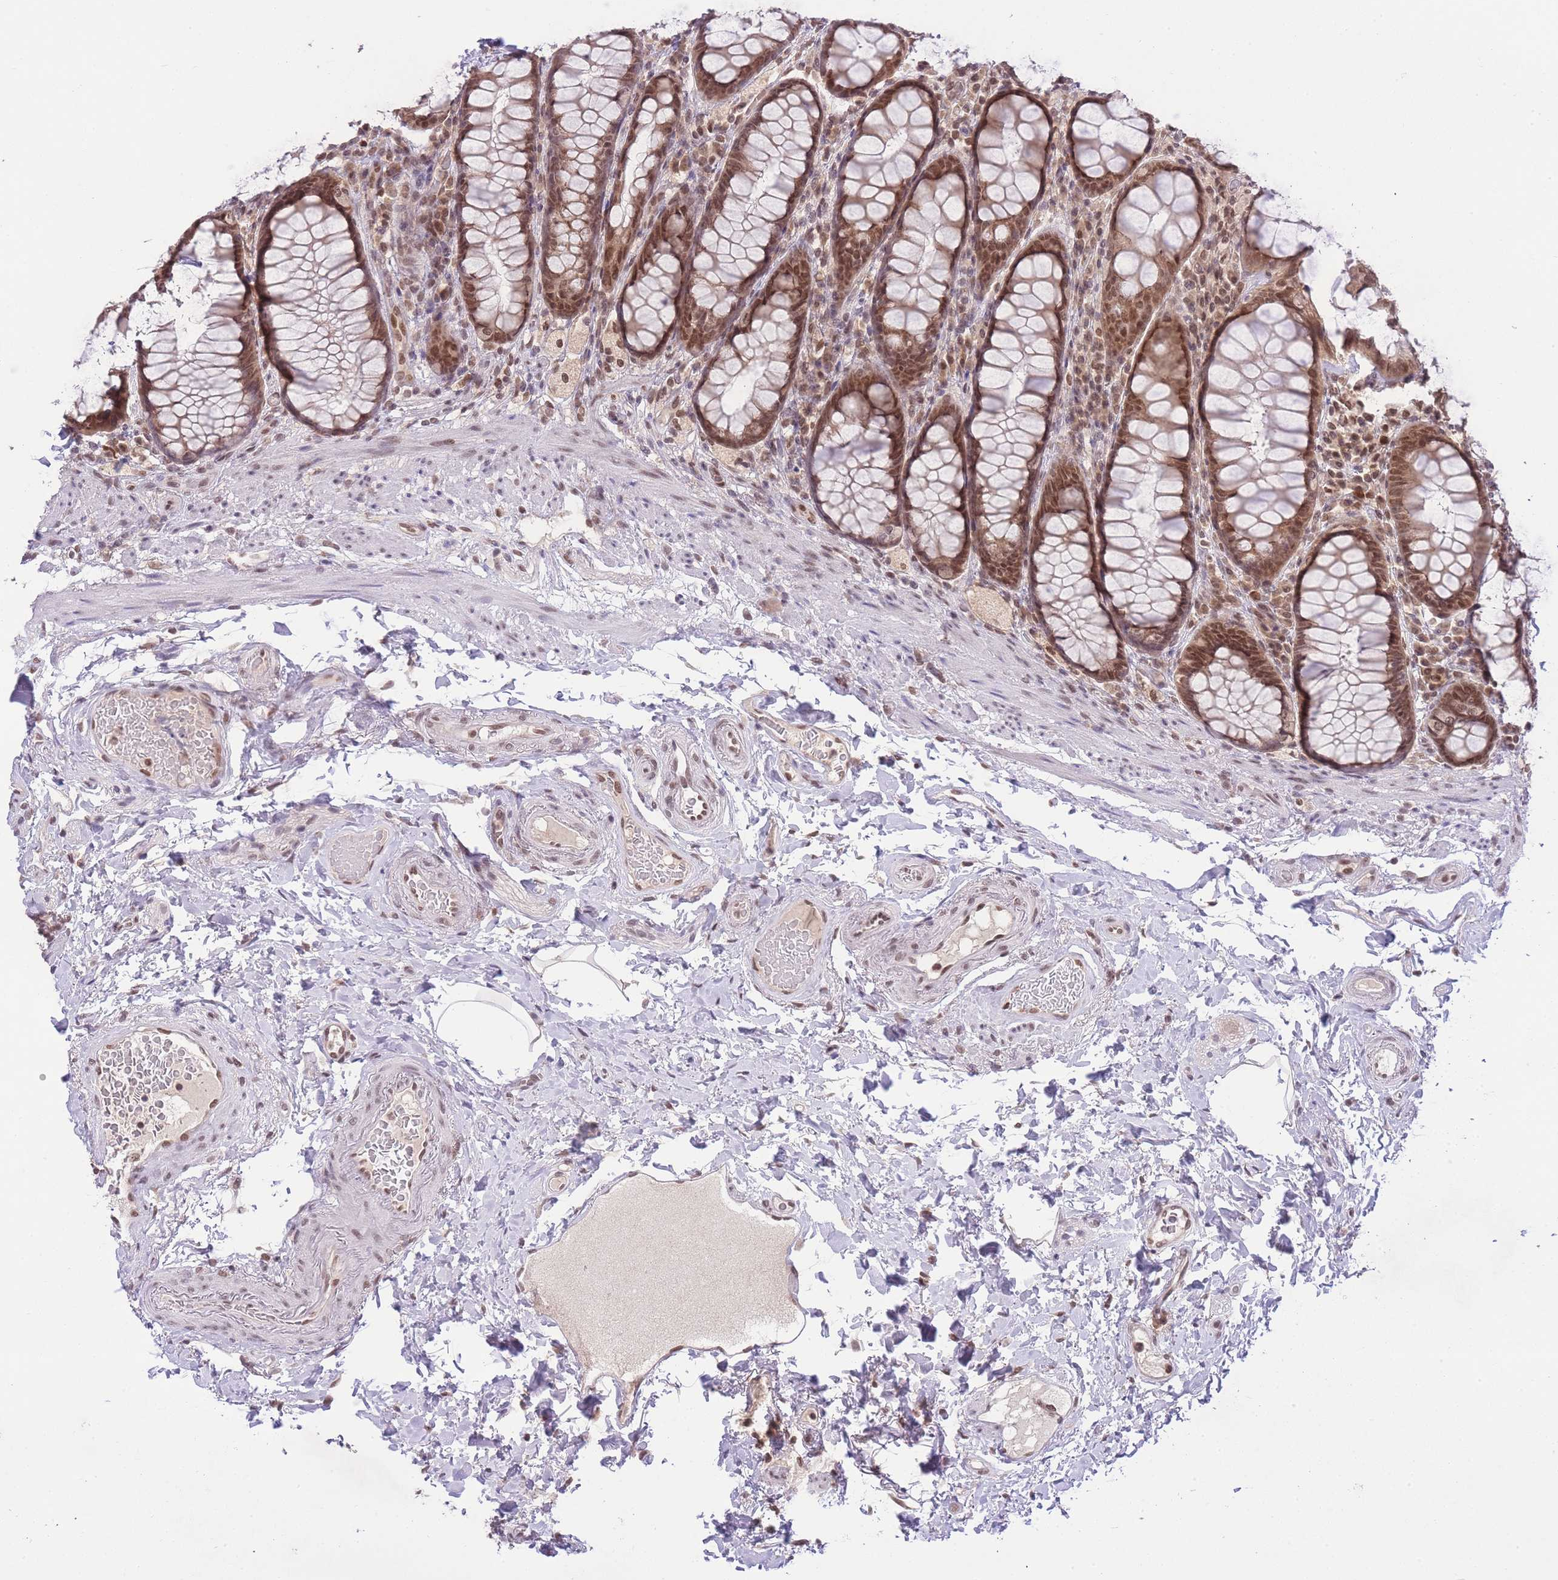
{"staining": {"intensity": "moderate", "quantity": ">75%", "location": "cytoplasmic/membranous,nuclear"}, "tissue": "rectum", "cell_type": "Glandular cells", "image_type": "normal", "snomed": [{"axis": "morphology", "description": "Normal tissue, NOS"}, {"axis": "topography", "description": "Rectum"}], "caption": "Glandular cells demonstrate medium levels of moderate cytoplasmic/membranous,nuclear positivity in about >75% of cells in normal human rectum. The staining was performed using DAB, with brown indicating positive protein expression. Nuclei are stained blue with hematoxylin.", "gene": "TMED3", "patient": {"sex": "male", "age": 83}}